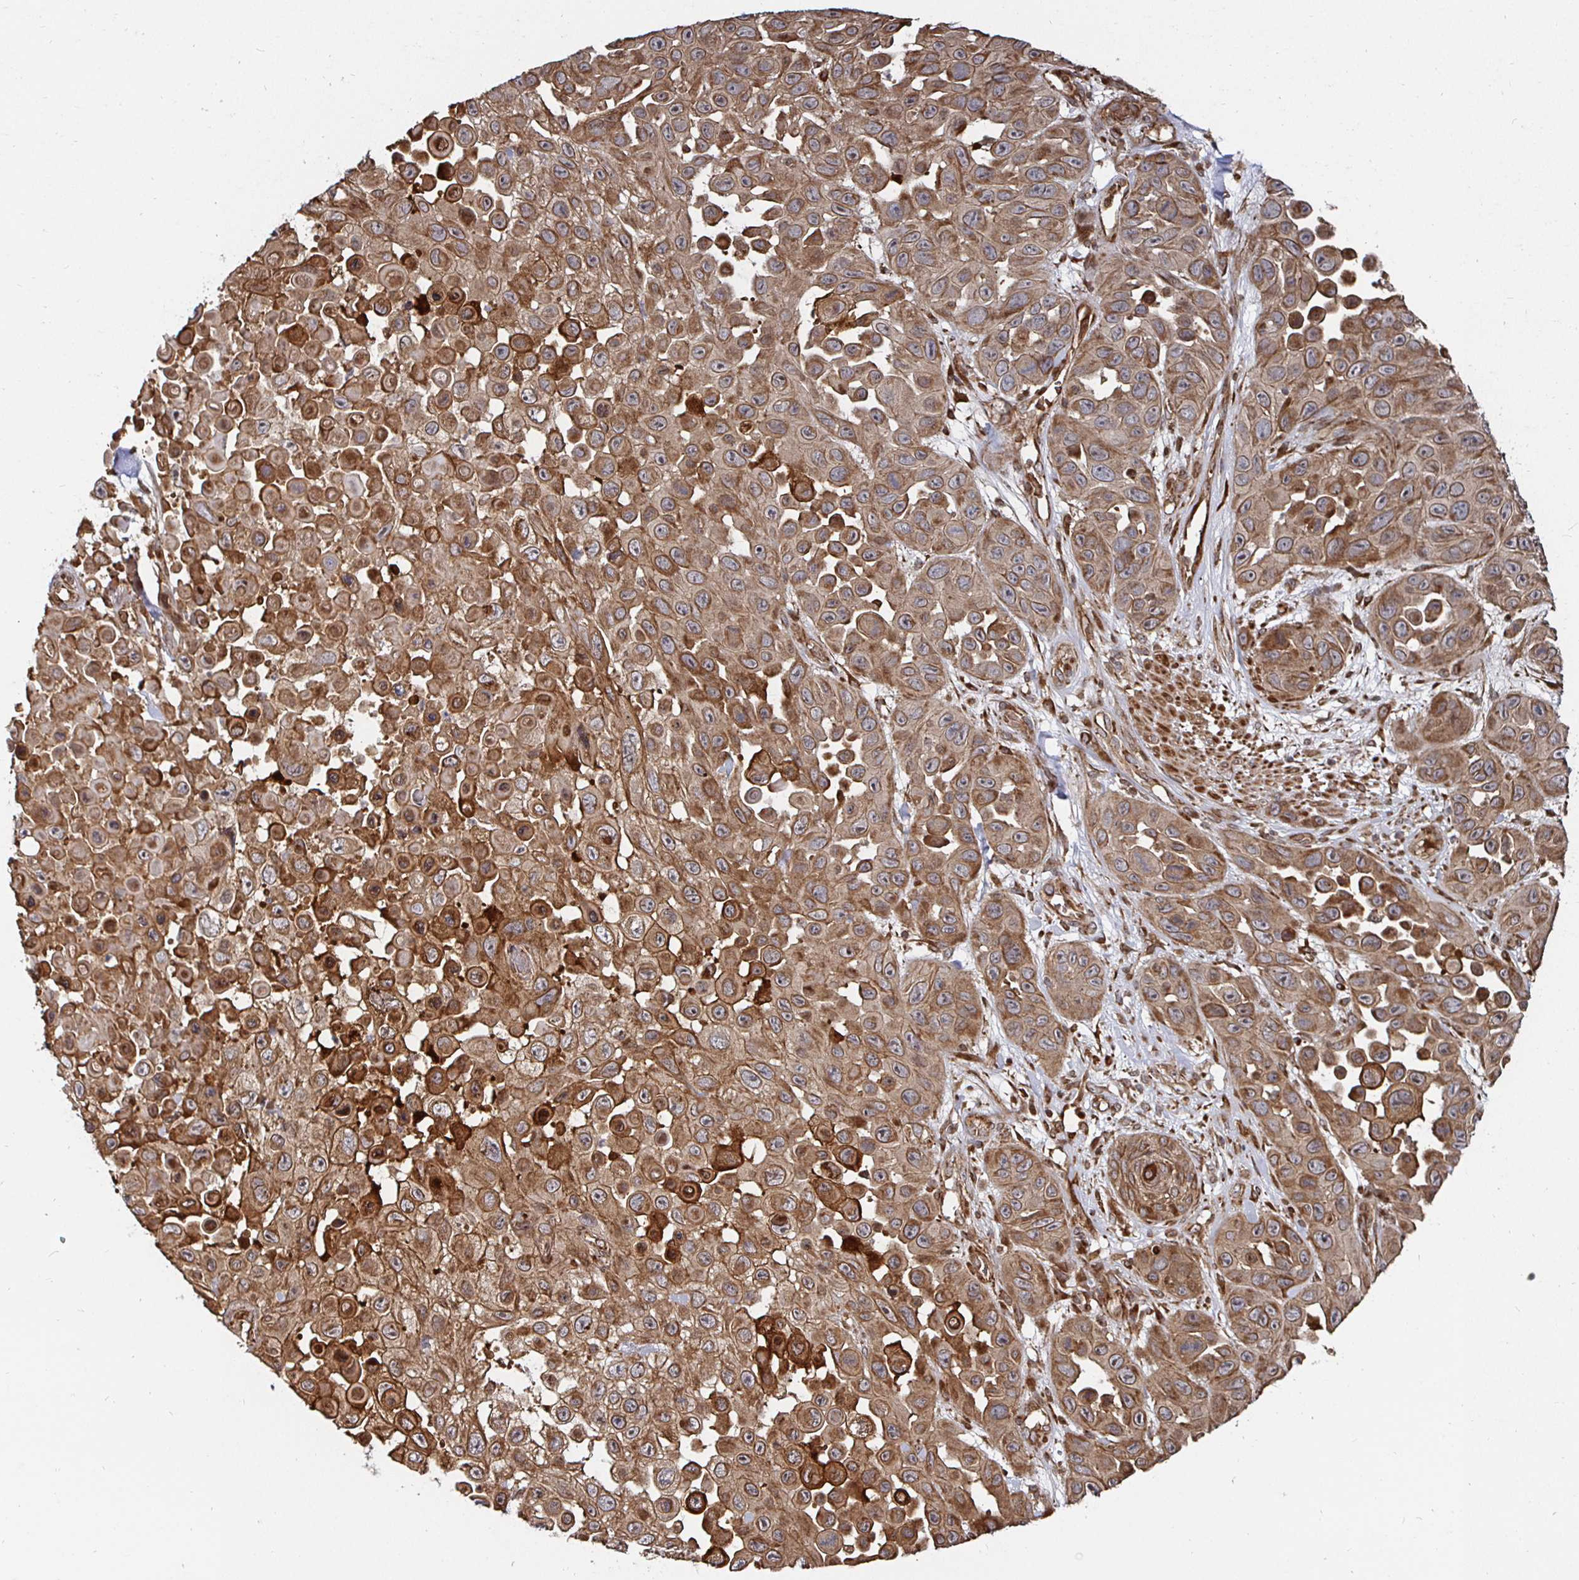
{"staining": {"intensity": "moderate", "quantity": ">75%", "location": "cytoplasmic/membranous"}, "tissue": "skin cancer", "cell_type": "Tumor cells", "image_type": "cancer", "snomed": [{"axis": "morphology", "description": "Squamous cell carcinoma, NOS"}, {"axis": "topography", "description": "Skin"}], "caption": "Human squamous cell carcinoma (skin) stained for a protein (brown) reveals moderate cytoplasmic/membranous positive staining in about >75% of tumor cells.", "gene": "TBKBP1", "patient": {"sex": "male", "age": 81}}